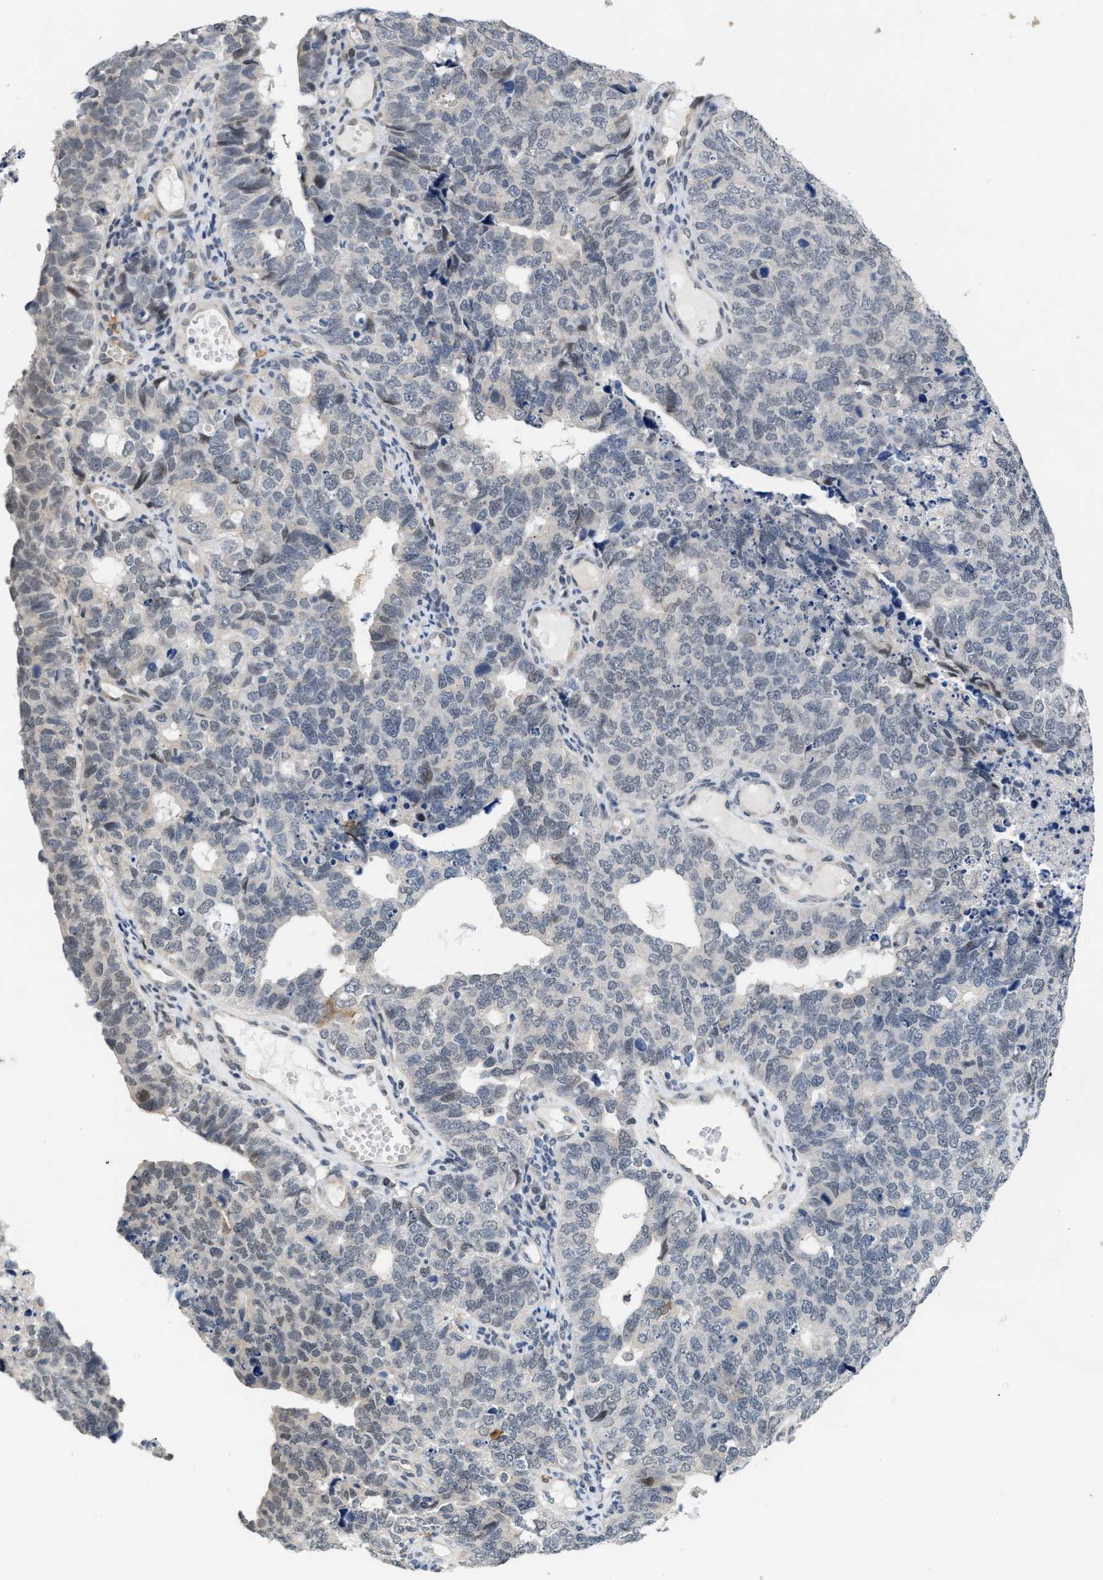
{"staining": {"intensity": "negative", "quantity": "none", "location": "none"}, "tissue": "cervical cancer", "cell_type": "Tumor cells", "image_type": "cancer", "snomed": [{"axis": "morphology", "description": "Squamous cell carcinoma, NOS"}, {"axis": "topography", "description": "Cervix"}], "caption": "Tumor cells show no significant protein expression in cervical squamous cell carcinoma. The staining is performed using DAB brown chromogen with nuclei counter-stained in using hematoxylin.", "gene": "TXNRD3", "patient": {"sex": "female", "age": 63}}